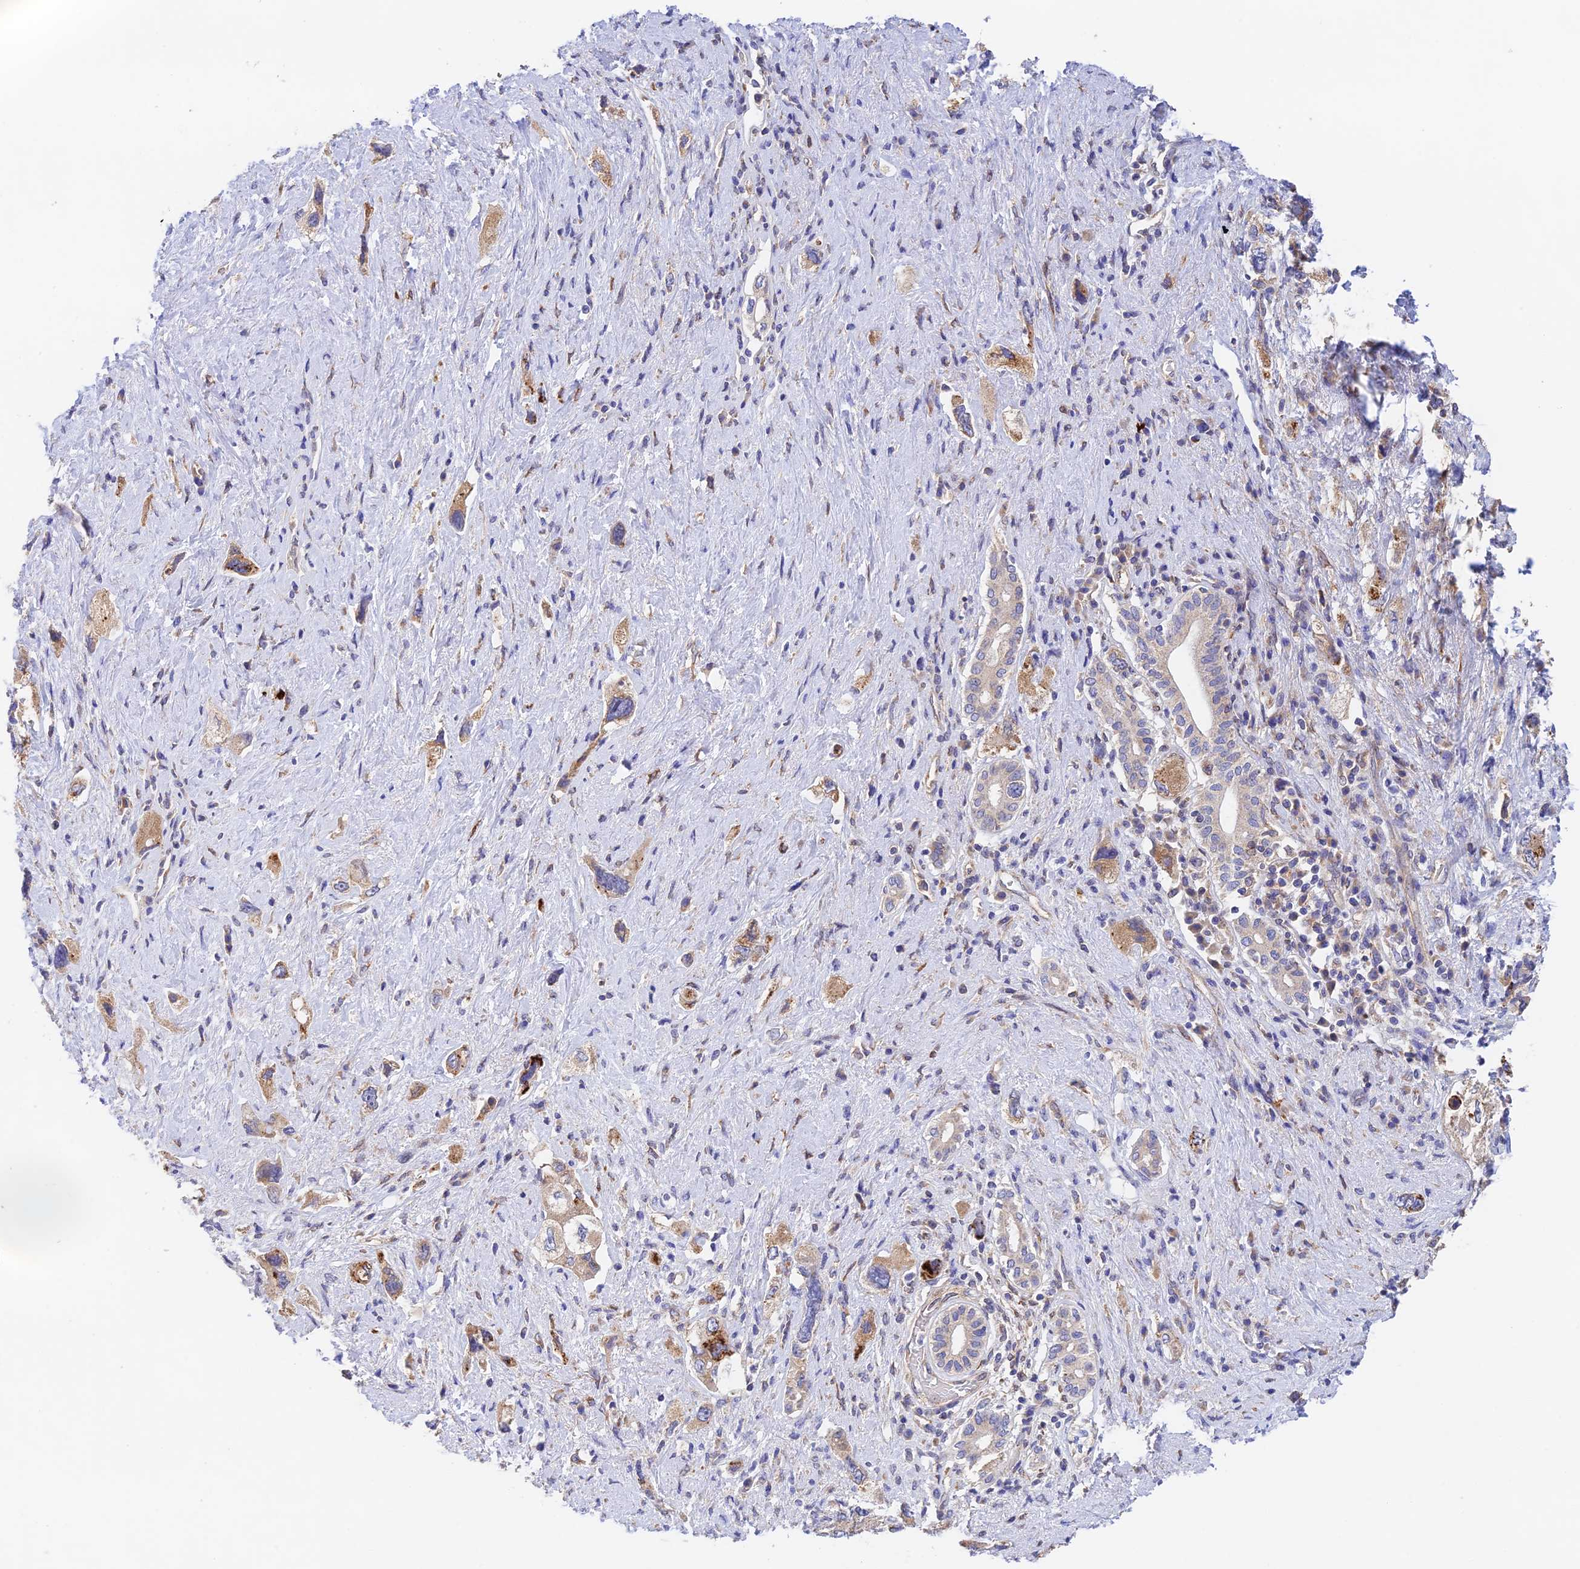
{"staining": {"intensity": "moderate", "quantity": ">75%", "location": "cytoplasmic/membranous"}, "tissue": "pancreatic cancer", "cell_type": "Tumor cells", "image_type": "cancer", "snomed": [{"axis": "morphology", "description": "Adenocarcinoma, NOS"}, {"axis": "topography", "description": "Pancreas"}], "caption": "Tumor cells exhibit moderate cytoplasmic/membranous expression in about >75% of cells in pancreatic cancer (adenocarcinoma). (DAB = brown stain, brightfield microscopy at high magnification).", "gene": "RANBP6", "patient": {"sex": "female", "age": 73}}